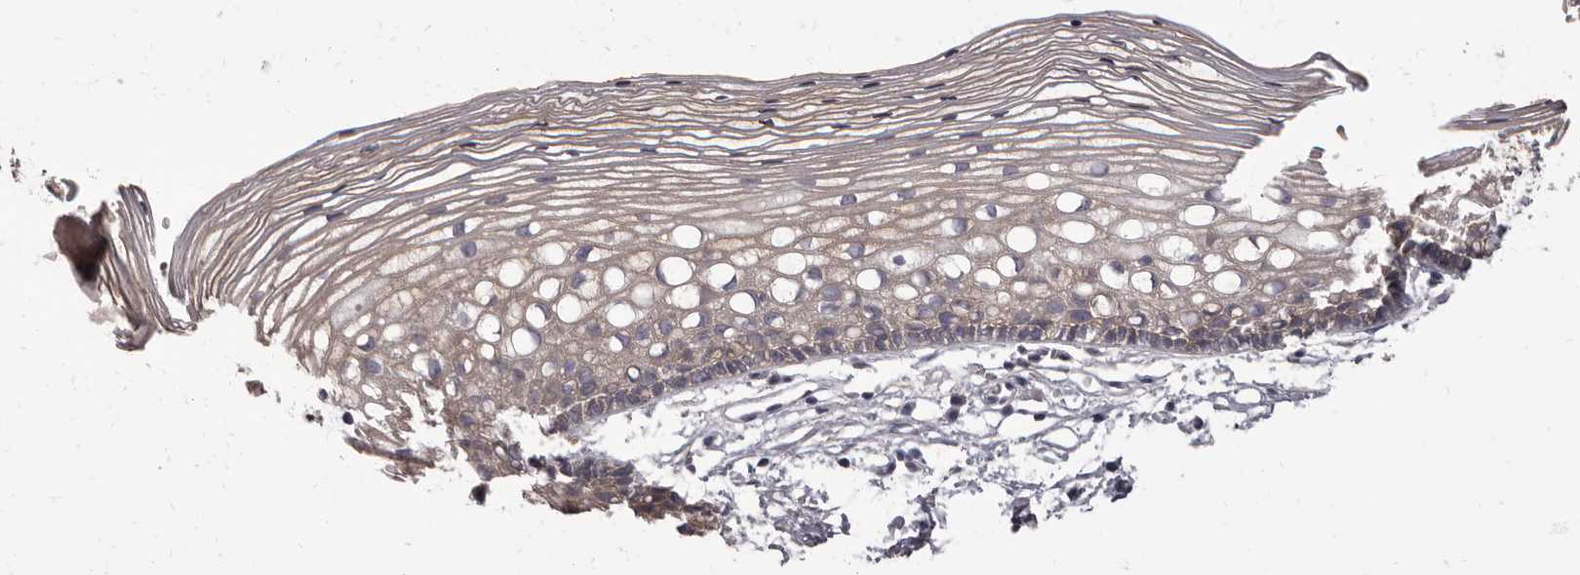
{"staining": {"intensity": "weak", "quantity": "25%-75%", "location": "cytoplasmic/membranous"}, "tissue": "cervix", "cell_type": "Glandular cells", "image_type": "normal", "snomed": [{"axis": "morphology", "description": "Normal tissue, NOS"}, {"axis": "topography", "description": "Cervix"}], "caption": "Immunohistochemistry of normal cervix demonstrates low levels of weak cytoplasmic/membranous expression in approximately 25%-75% of glandular cells.", "gene": "APEH", "patient": {"sex": "female", "age": 27}}